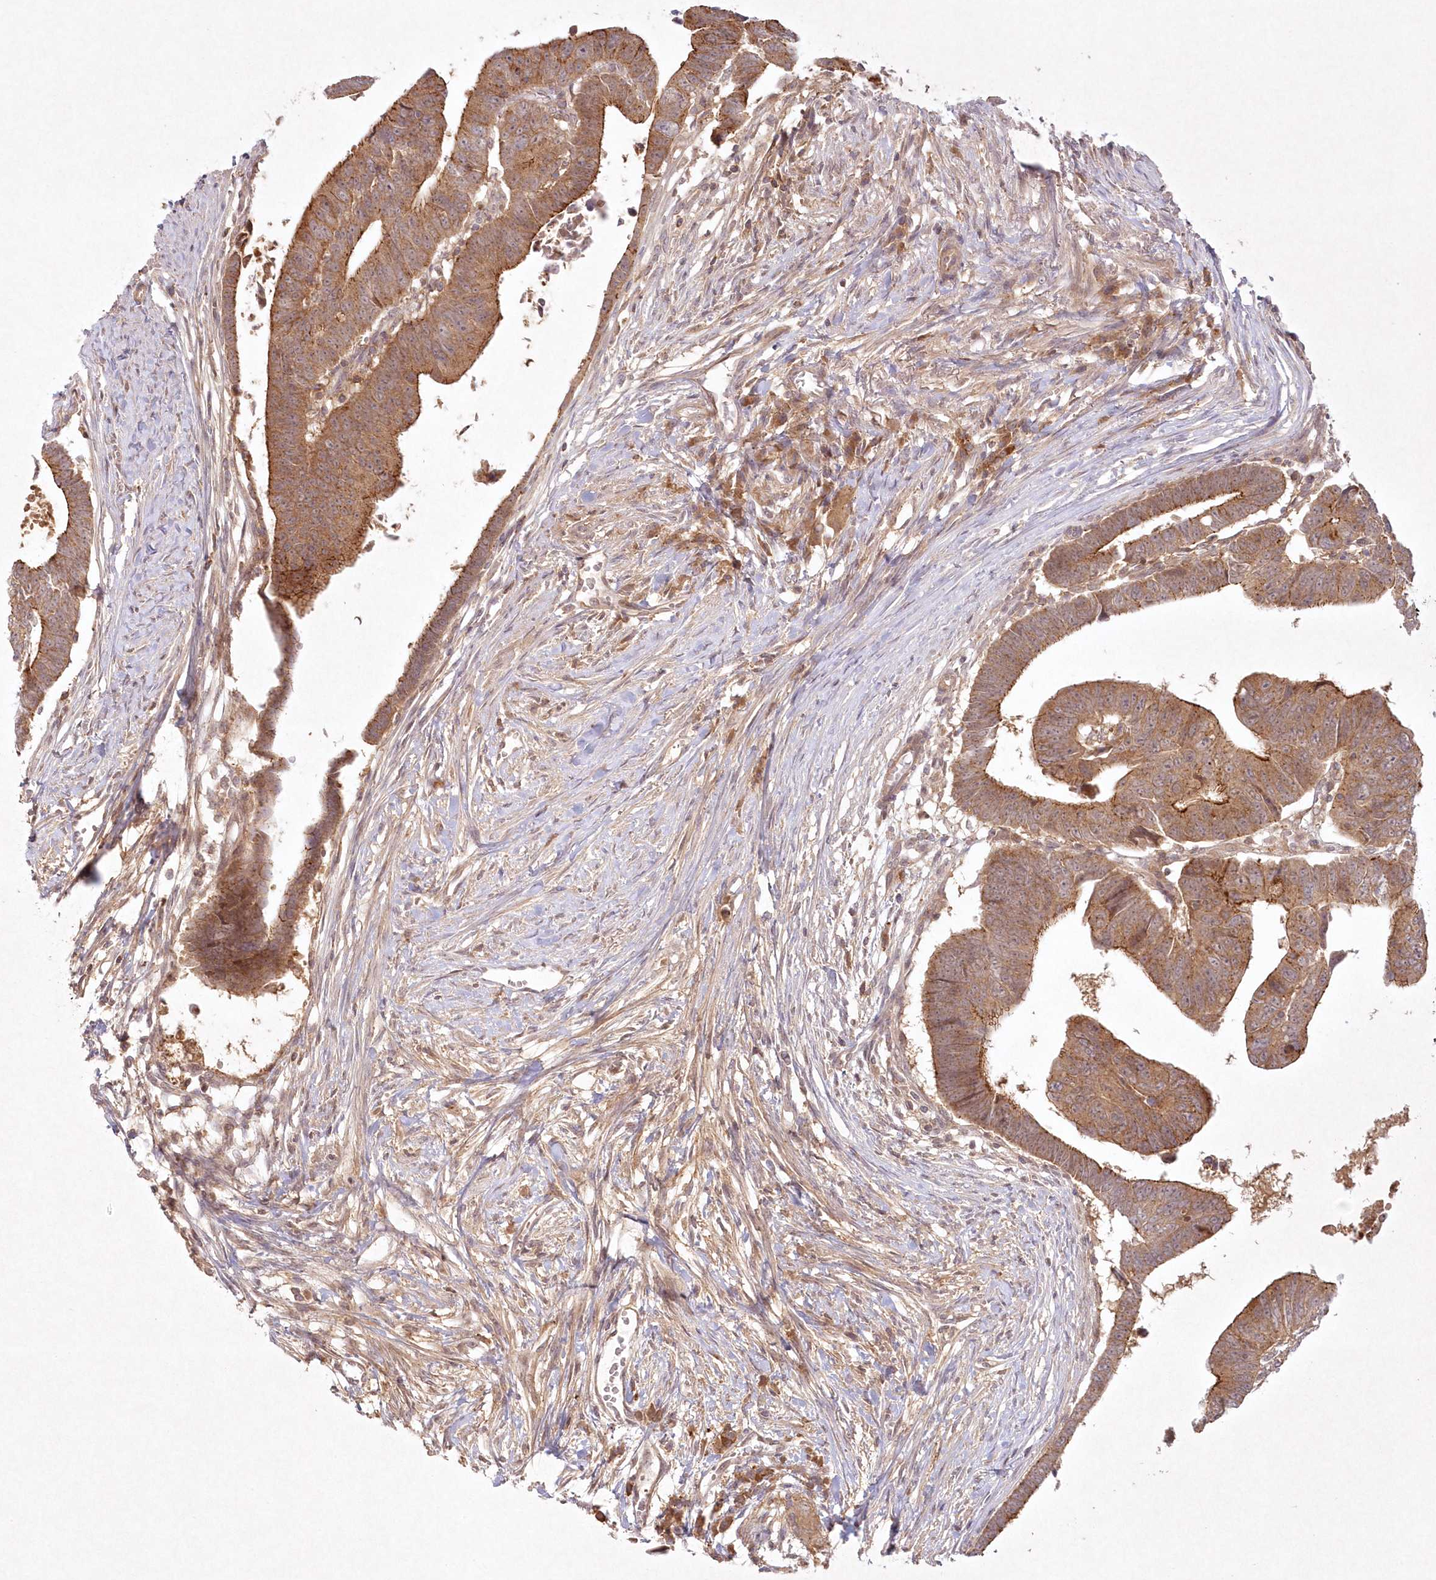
{"staining": {"intensity": "moderate", "quantity": ">75%", "location": "cytoplasmic/membranous"}, "tissue": "colorectal cancer", "cell_type": "Tumor cells", "image_type": "cancer", "snomed": [{"axis": "morphology", "description": "Adenocarcinoma, NOS"}, {"axis": "topography", "description": "Rectum"}], "caption": "Colorectal cancer was stained to show a protein in brown. There is medium levels of moderate cytoplasmic/membranous expression in about >75% of tumor cells. The staining was performed using DAB (3,3'-diaminobenzidine), with brown indicating positive protein expression. Nuclei are stained blue with hematoxylin.", "gene": "TOGARAM2", "patient": {"sex": "female", "age": 65}}